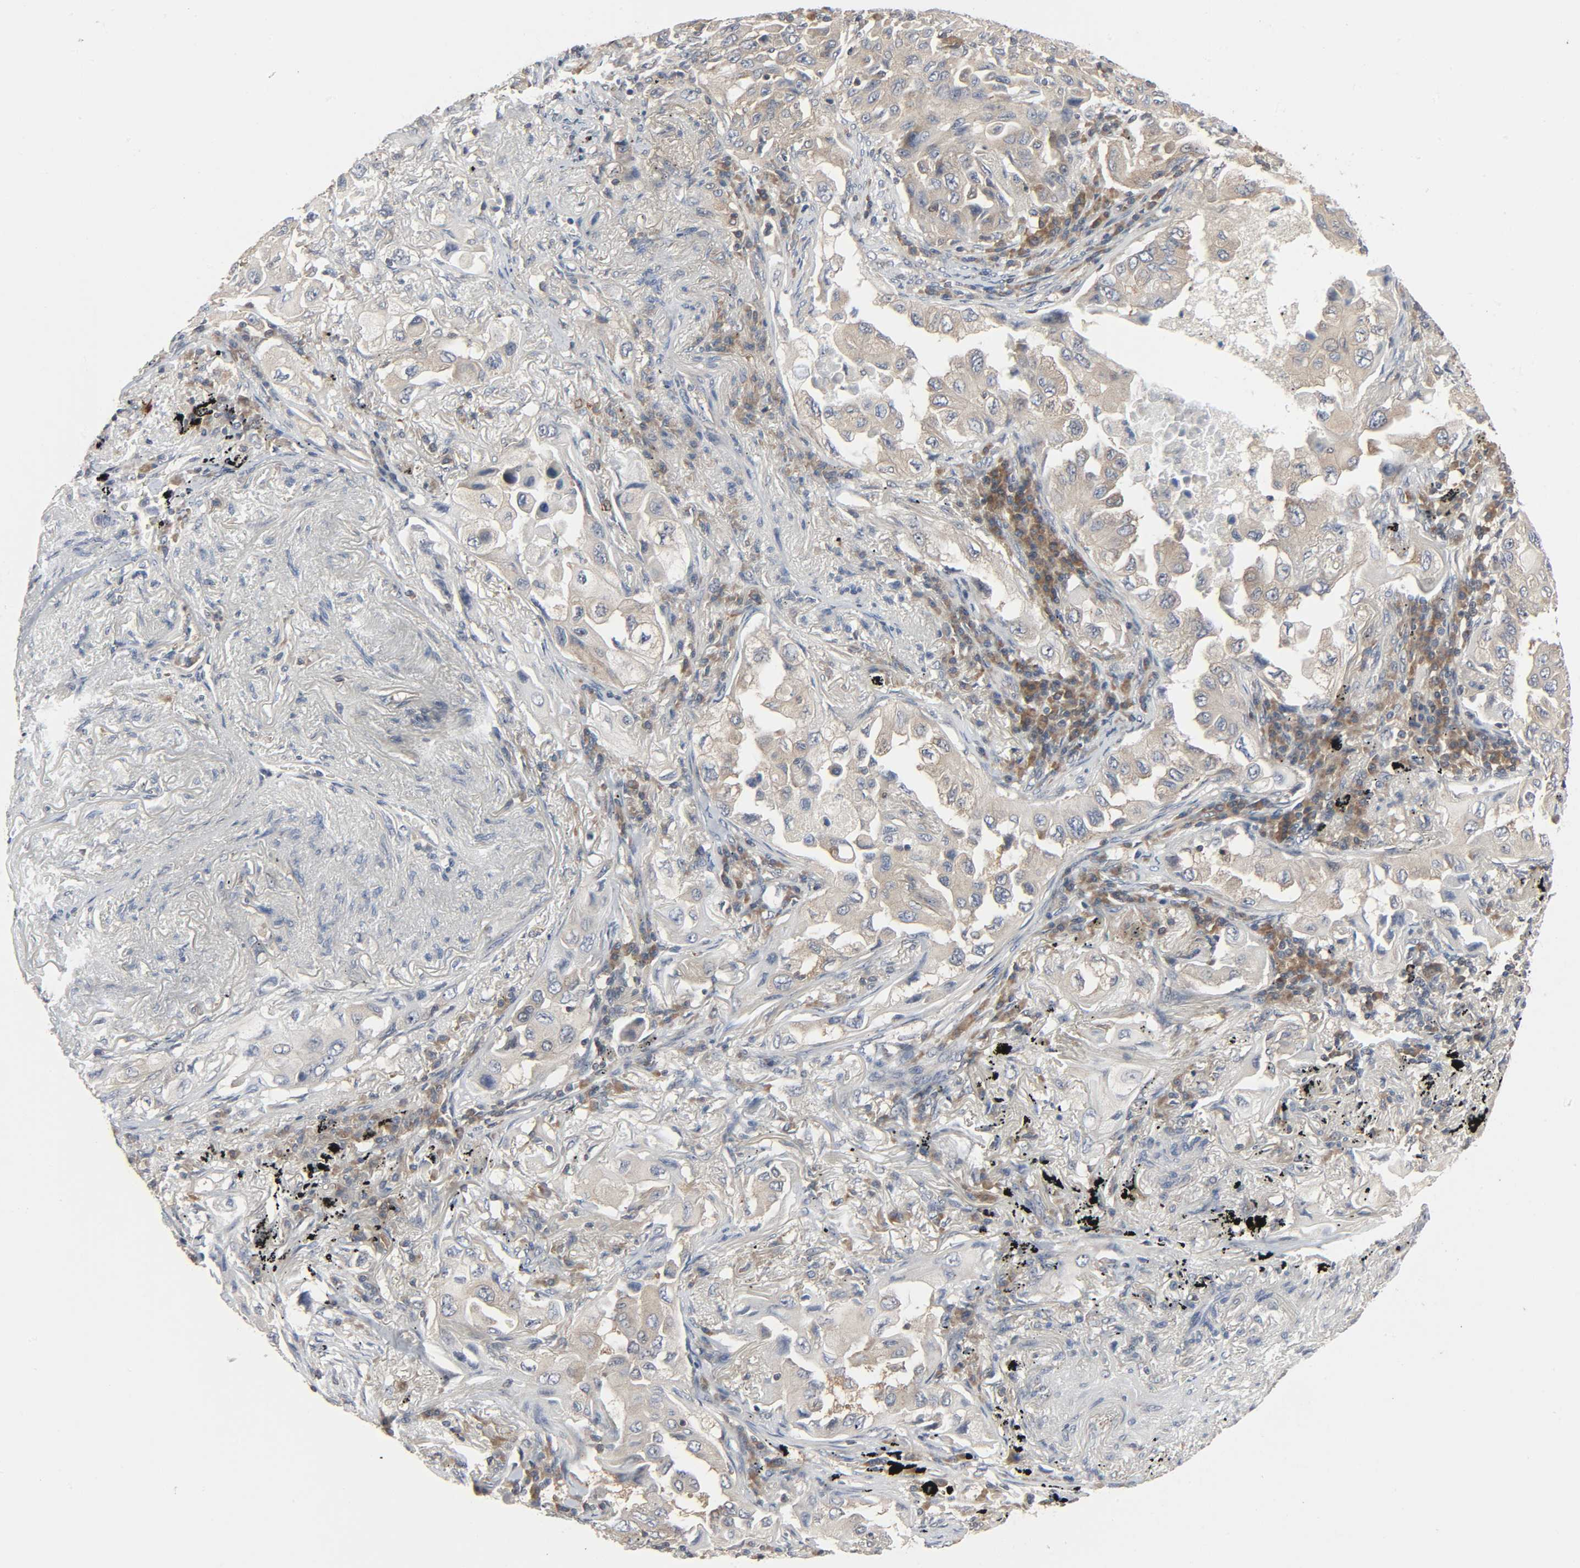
{"staining": {"intensity": "moderate", "quantity": "25%-75%", "location": "cytoplasmic/membranous"}, "tissue": "lung cancer", "cell_type": "Tumor cells", "image_type": "cancer", "snomed": [{"axis": "morphology", "description": "Adenocarcinoma, NOS"}, {"axis": "topography", "description": "Lung"}], "caption": "IHC histopathology image of neoplastic tissue: human adenocarcinoma (lung) stained using IHC shows medium levels of moderate protein expression localized specifically in the cytoplasmic/membranous of tumor cells, appearing as a cytoplasmic/membranous brown color.", "gene": "PLEKHA2", "patient": {"sex": "female", "age": 65}}